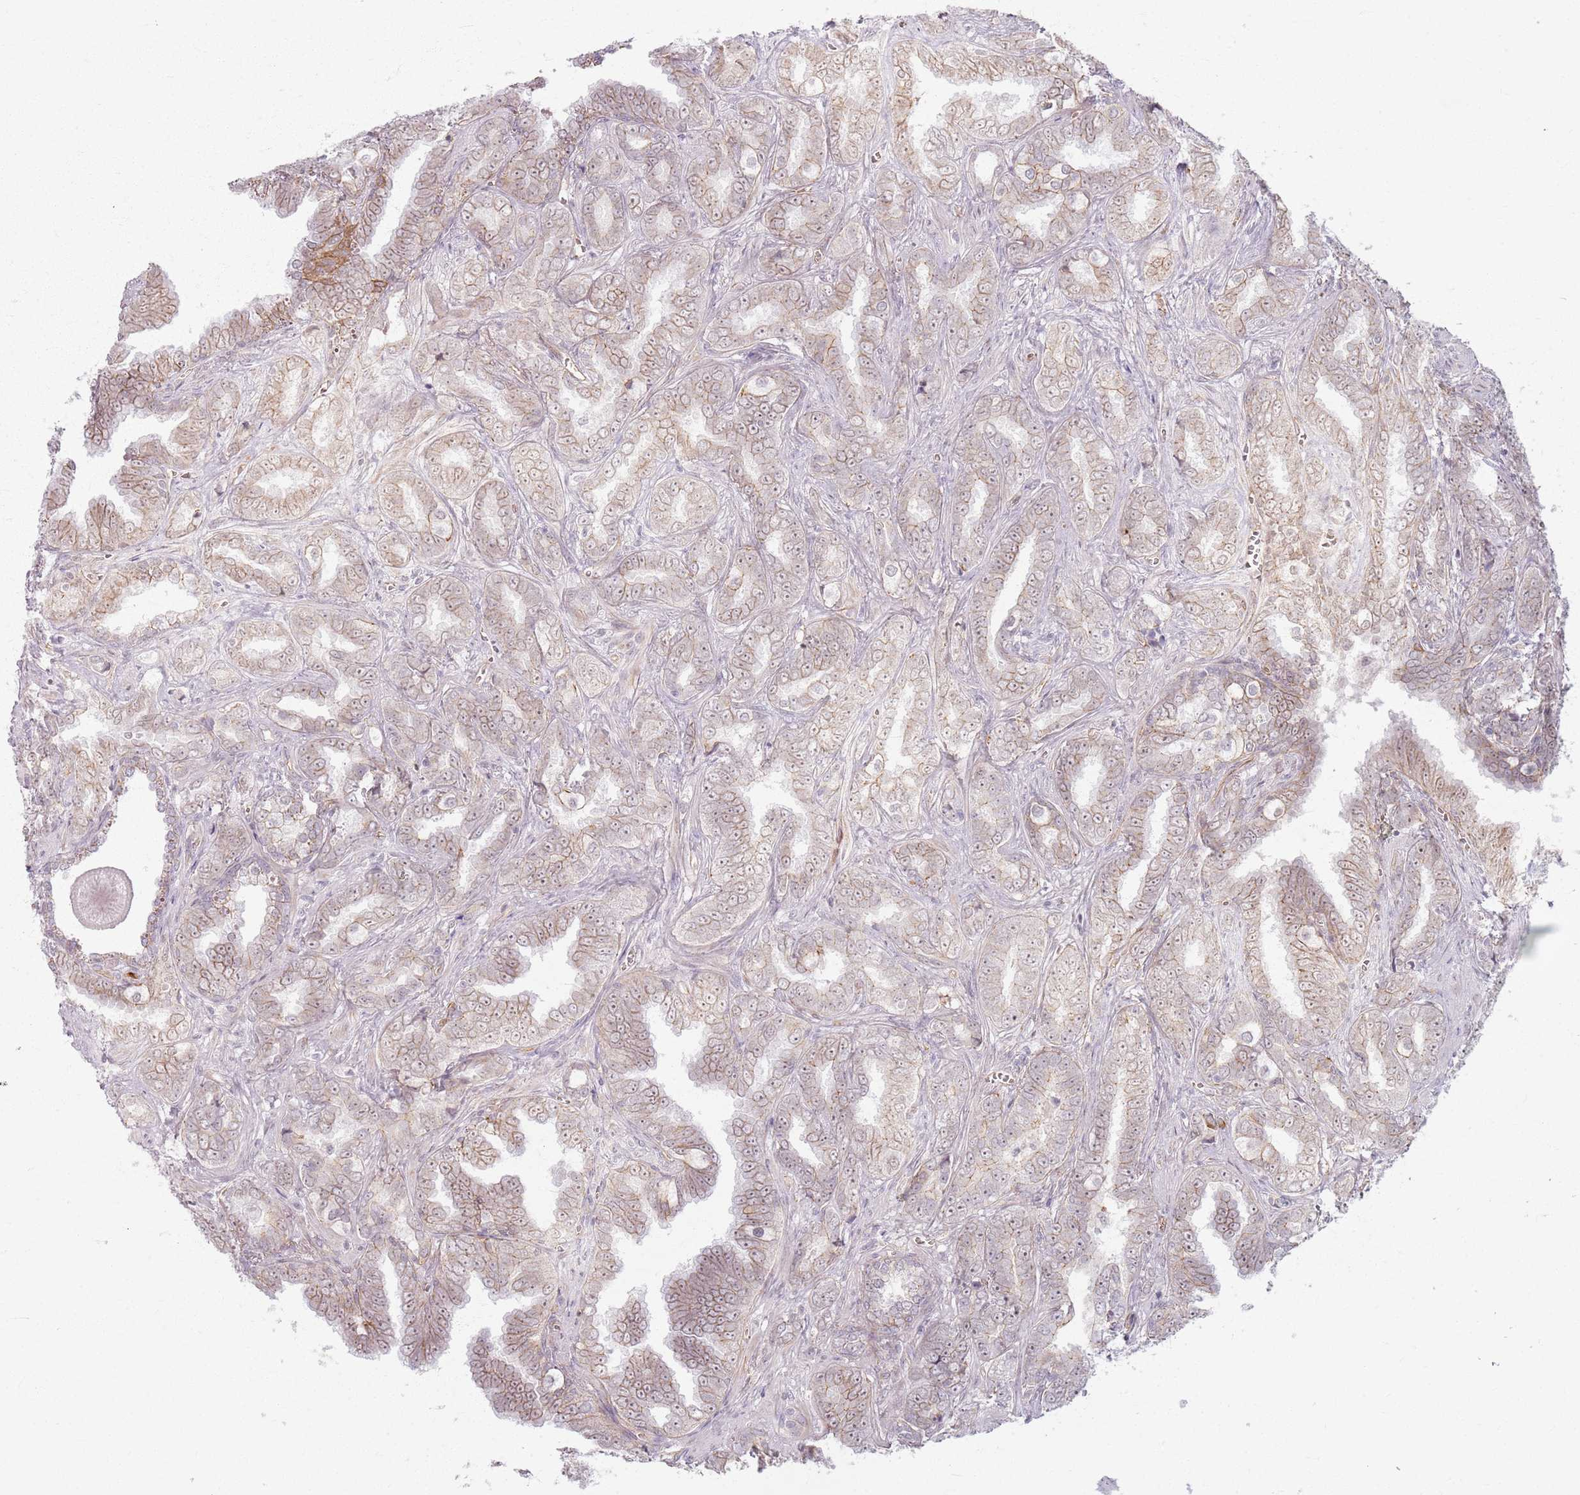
{"staining": {"intensity": "negative", "quantity": "none", "location": "none"}, "tissue": "prostate cancer", "cell_type": "Tumor cells", "image_type": "cancer", "snomed": [{"axis": "morphology", "description": "Adenocarcinoma, High grade"}, {"axis": "topography", "description": "Prostate"}], "caption": "Image shows no protein positivity in tumor cells of adenocarcinoma (high-grade) (prostate) tissue.", "gene": "KCNA5", "patient": {"sex": "male", "age": 67}}